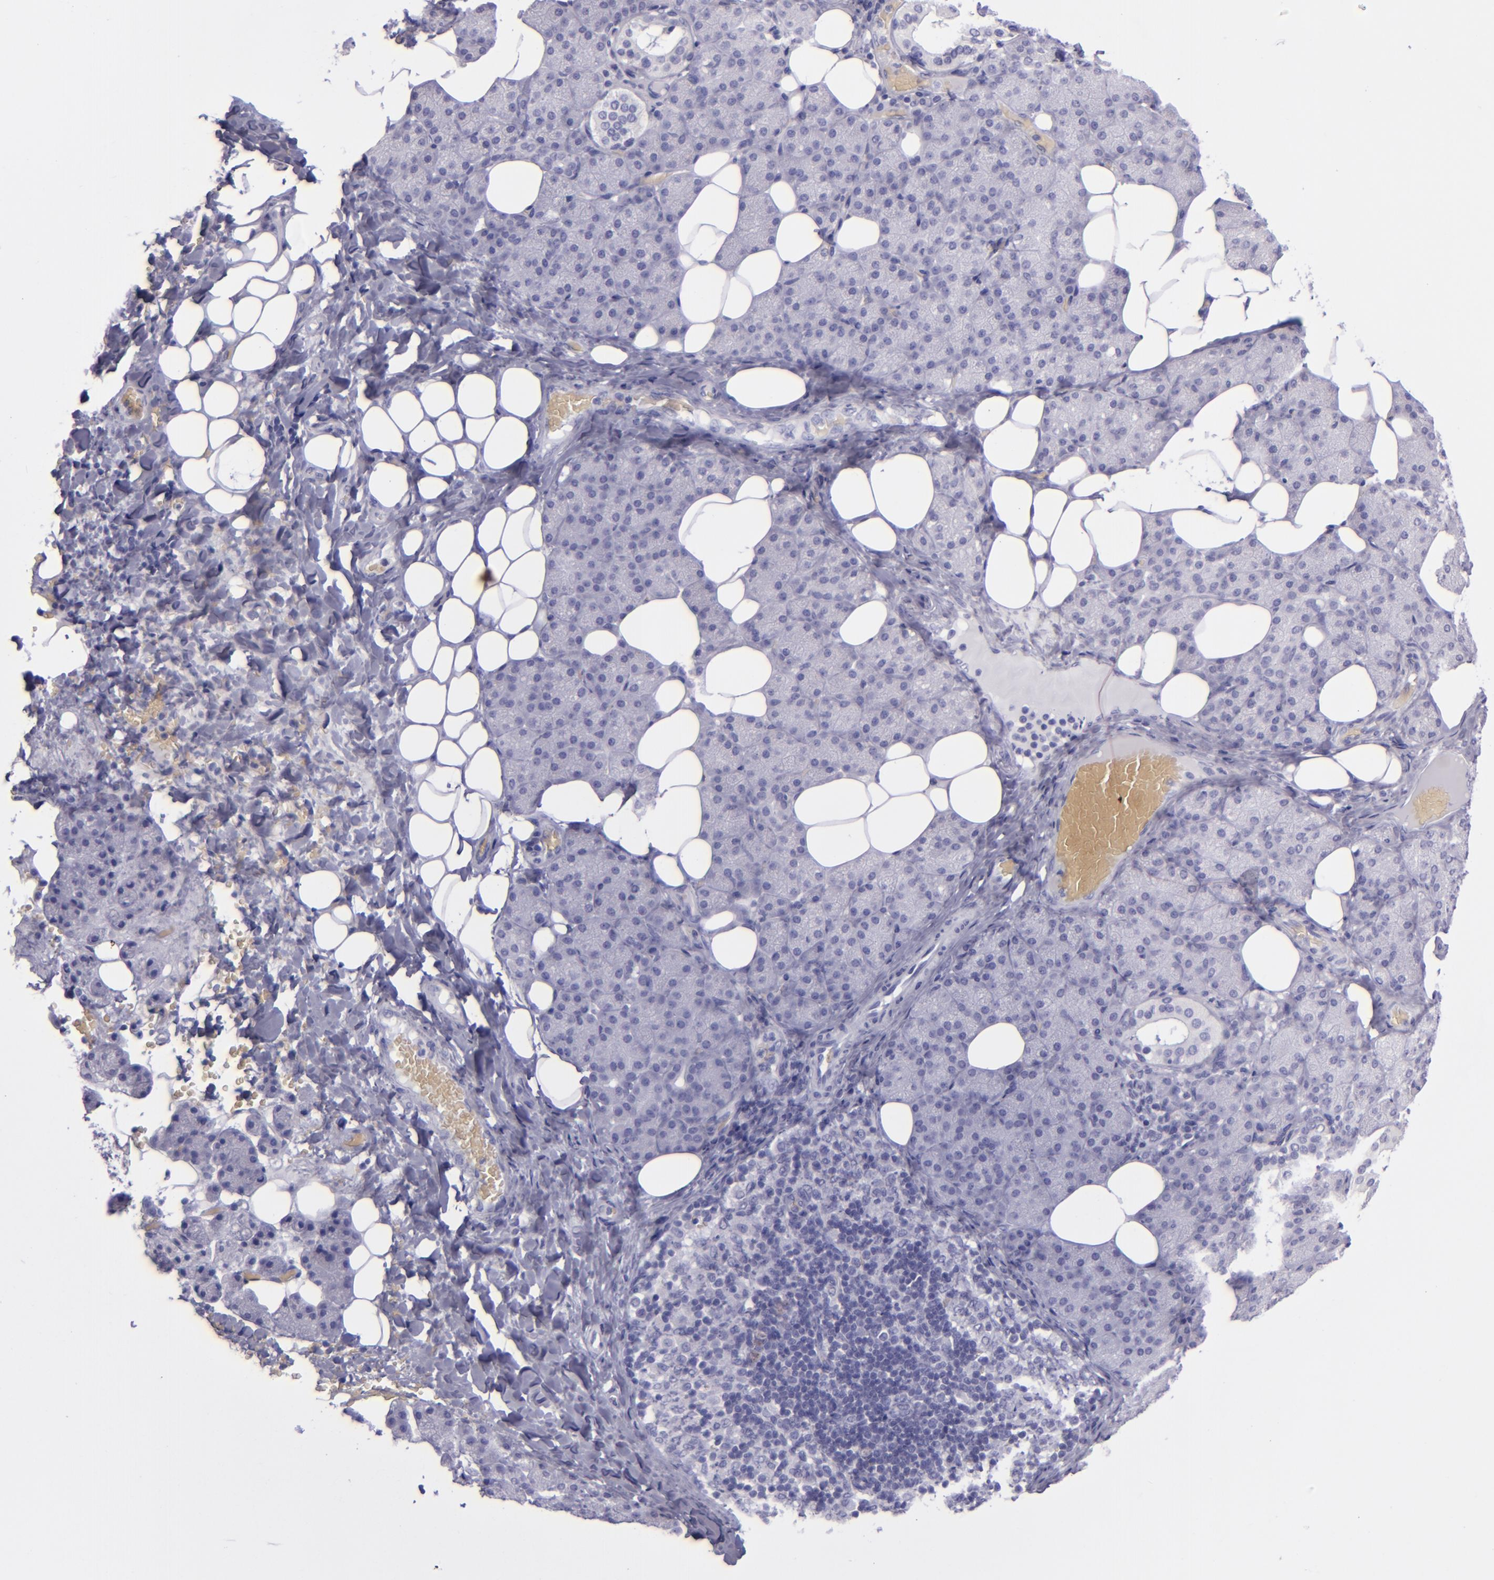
{"staining": {"intensity": "negative", "quantity": "none", "location": "none"}, "tissue": "salivary gland", "cell_type": "Glandular cells", "image_type": "normal", "snomed": [{"axis": "morphology", "description": "Normal tissue, NOS"}, {"axis": "topography", "description": "Lymph node"}, {"axis": "topography", "description": "Salivary gland"}], "caption": "The micrograph displays no significant expression in glandular cells of salivary gland.", "gene": "MUC5AC", "patient": {"sex": "male", "age": 8}}